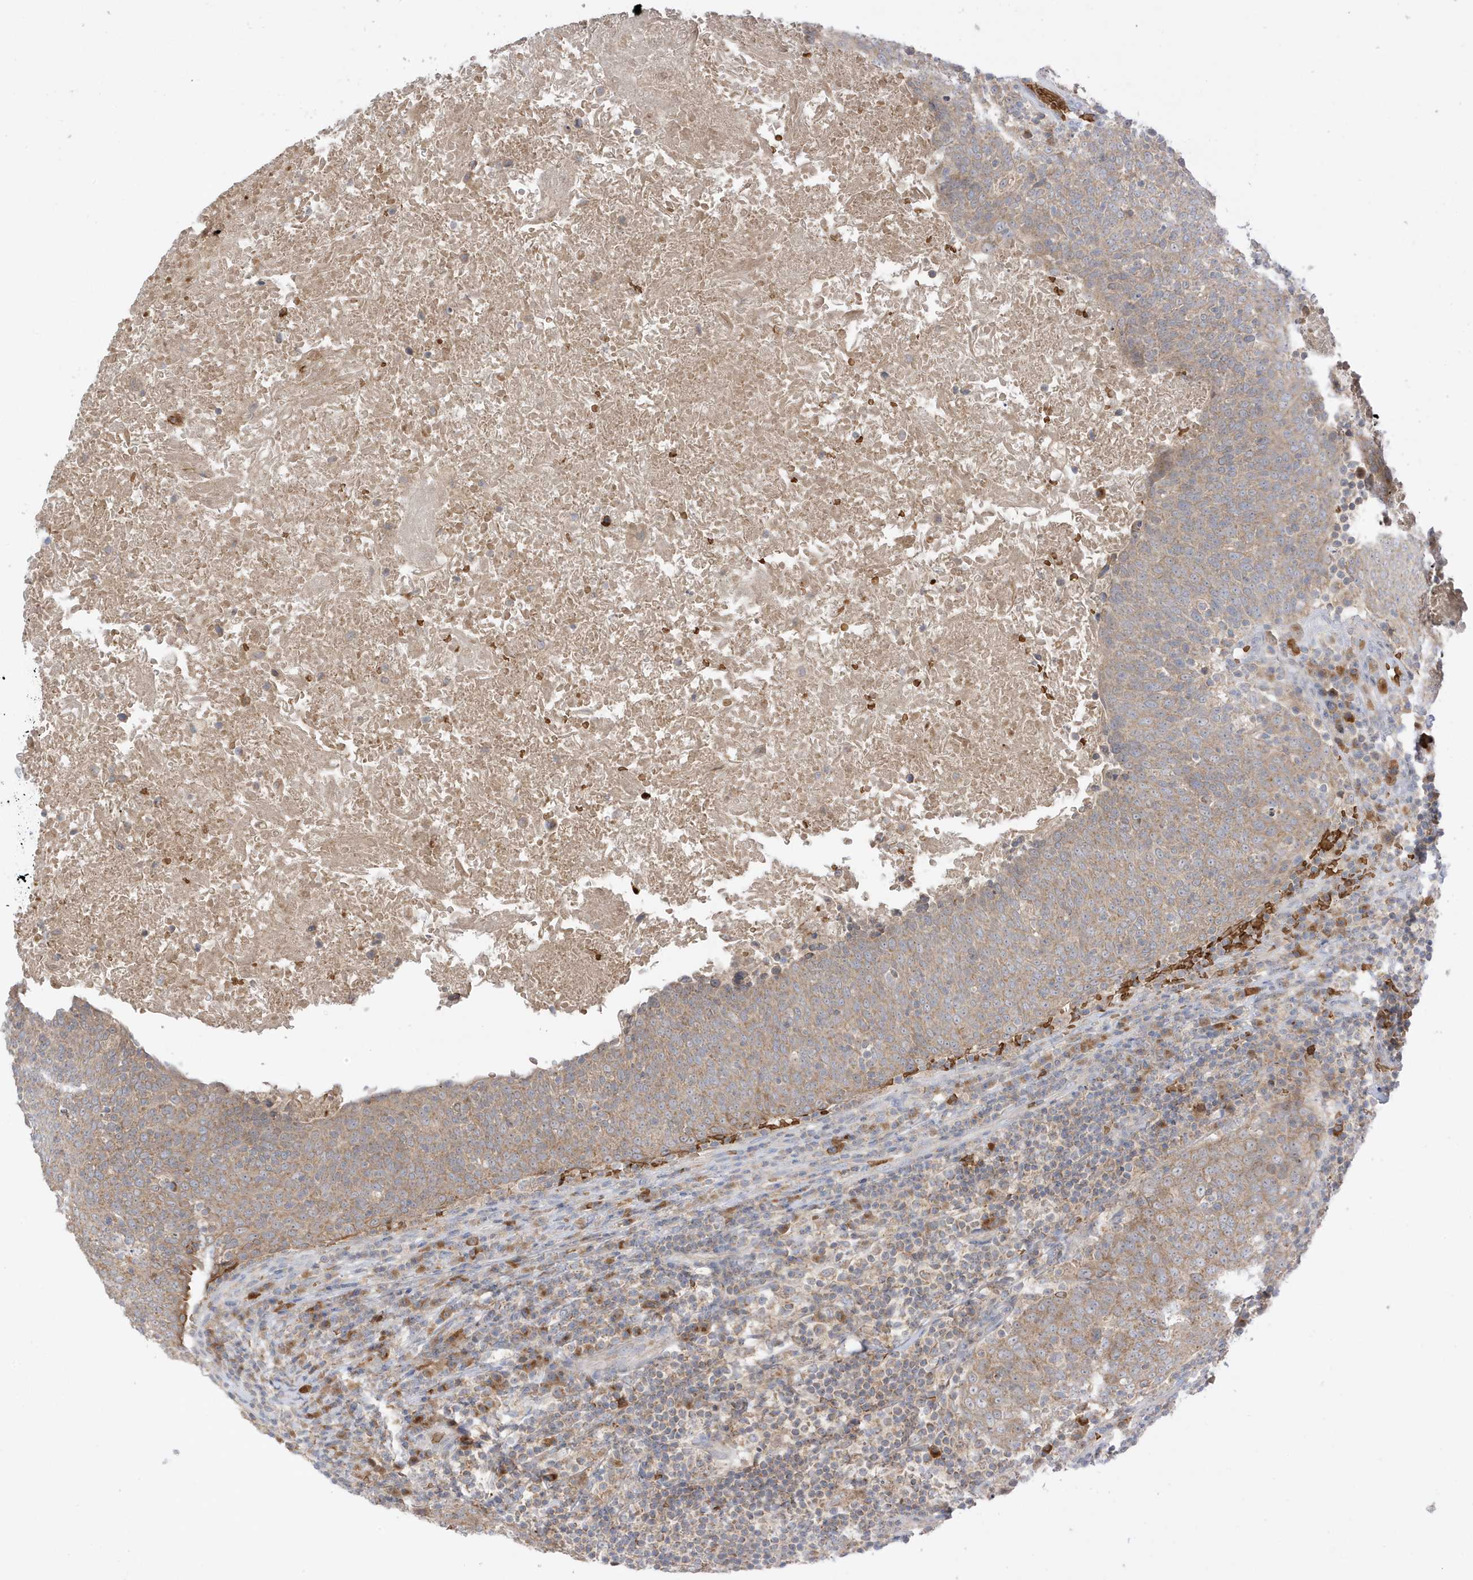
{"staining": {"intensity": "moderate", "quantity": ">75%", "location": "cytoplasmic/membranous"}, "tissue": "head and neck cancer", "cell_type": "Tumor cells", "image_type": "cancer", "snomed": [{"axis": "morphology", "description": "Squamous cell carcinoma, NOS"}, {"axis": "morphology", "description": "Squamous cell carcinoma, metastatic, NOS"}, {"axis": "topography", "description": "Lymph node"}, {"axis": "topography", "description": "Head-Neck"}], "caption": "This photomicrograph shows IHC staining of human squamous cell carcinoma (head and neck), with medium moderate cytoplasmic/membranous positivity in about >75% of tumor cells.", "gene": "NPPC", "patient": {"sex": "male", "age": 62}}